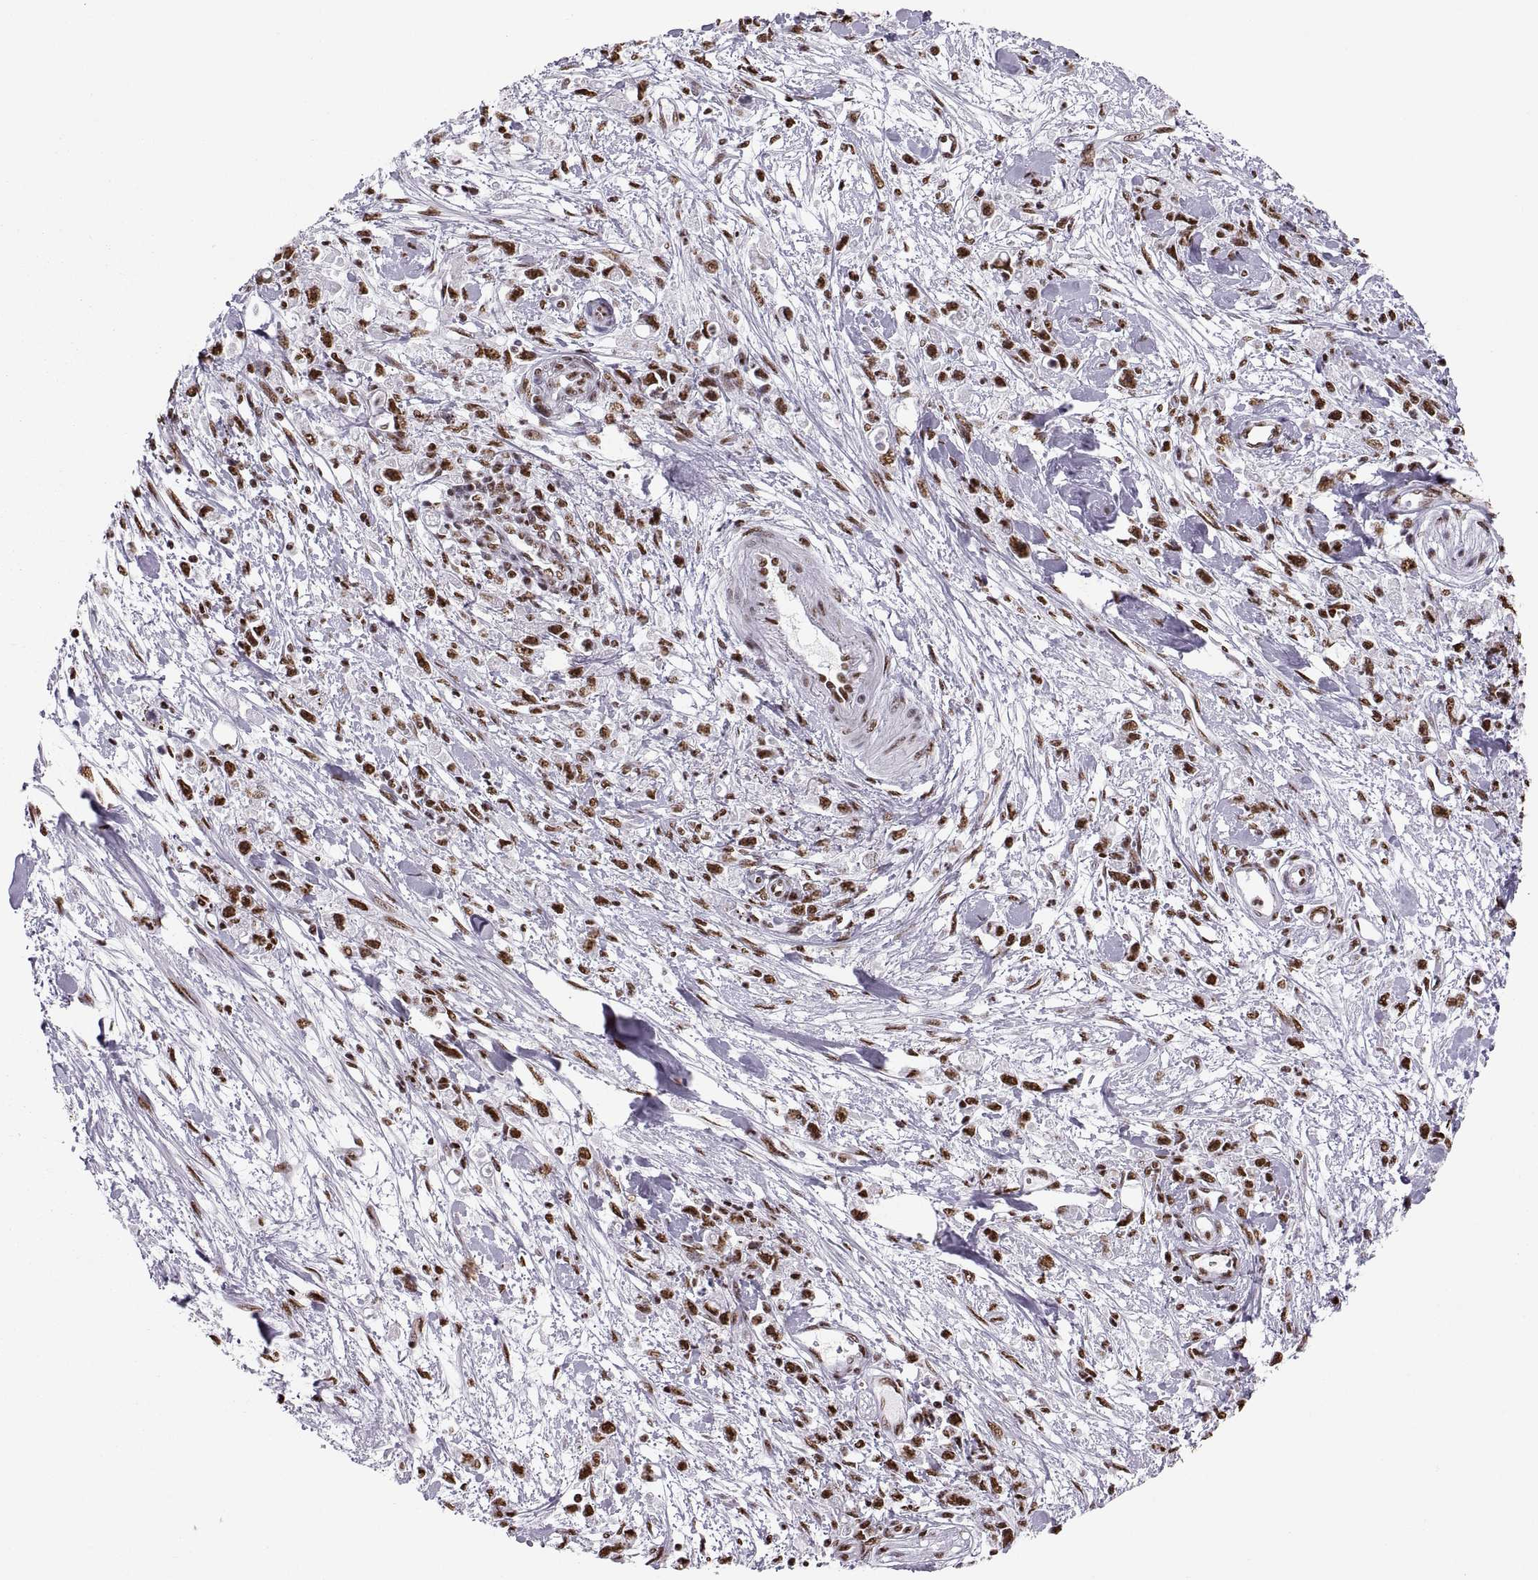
{"staining": {"intensity": "strong", "quantity": ">75%", "location": "nuclear"}, "tissue": "stomach cancer", "cell_type": "Tumor cells", "image_type": "cancer", "snomed": [{"axis": "morphology", "description": "Adenocarcinoma, NOS"}, {"axis": "topography", "description": "Stomach"}], "caption": "A photomicrograph showing strong nuclear positivity in approximately >75% of tumor cells in adenocarcinoma (stomach), as visualized by brown immunohistochemical staining.", "gene": "SNAI1", "patient": {"sex": "female", "age": 59}}